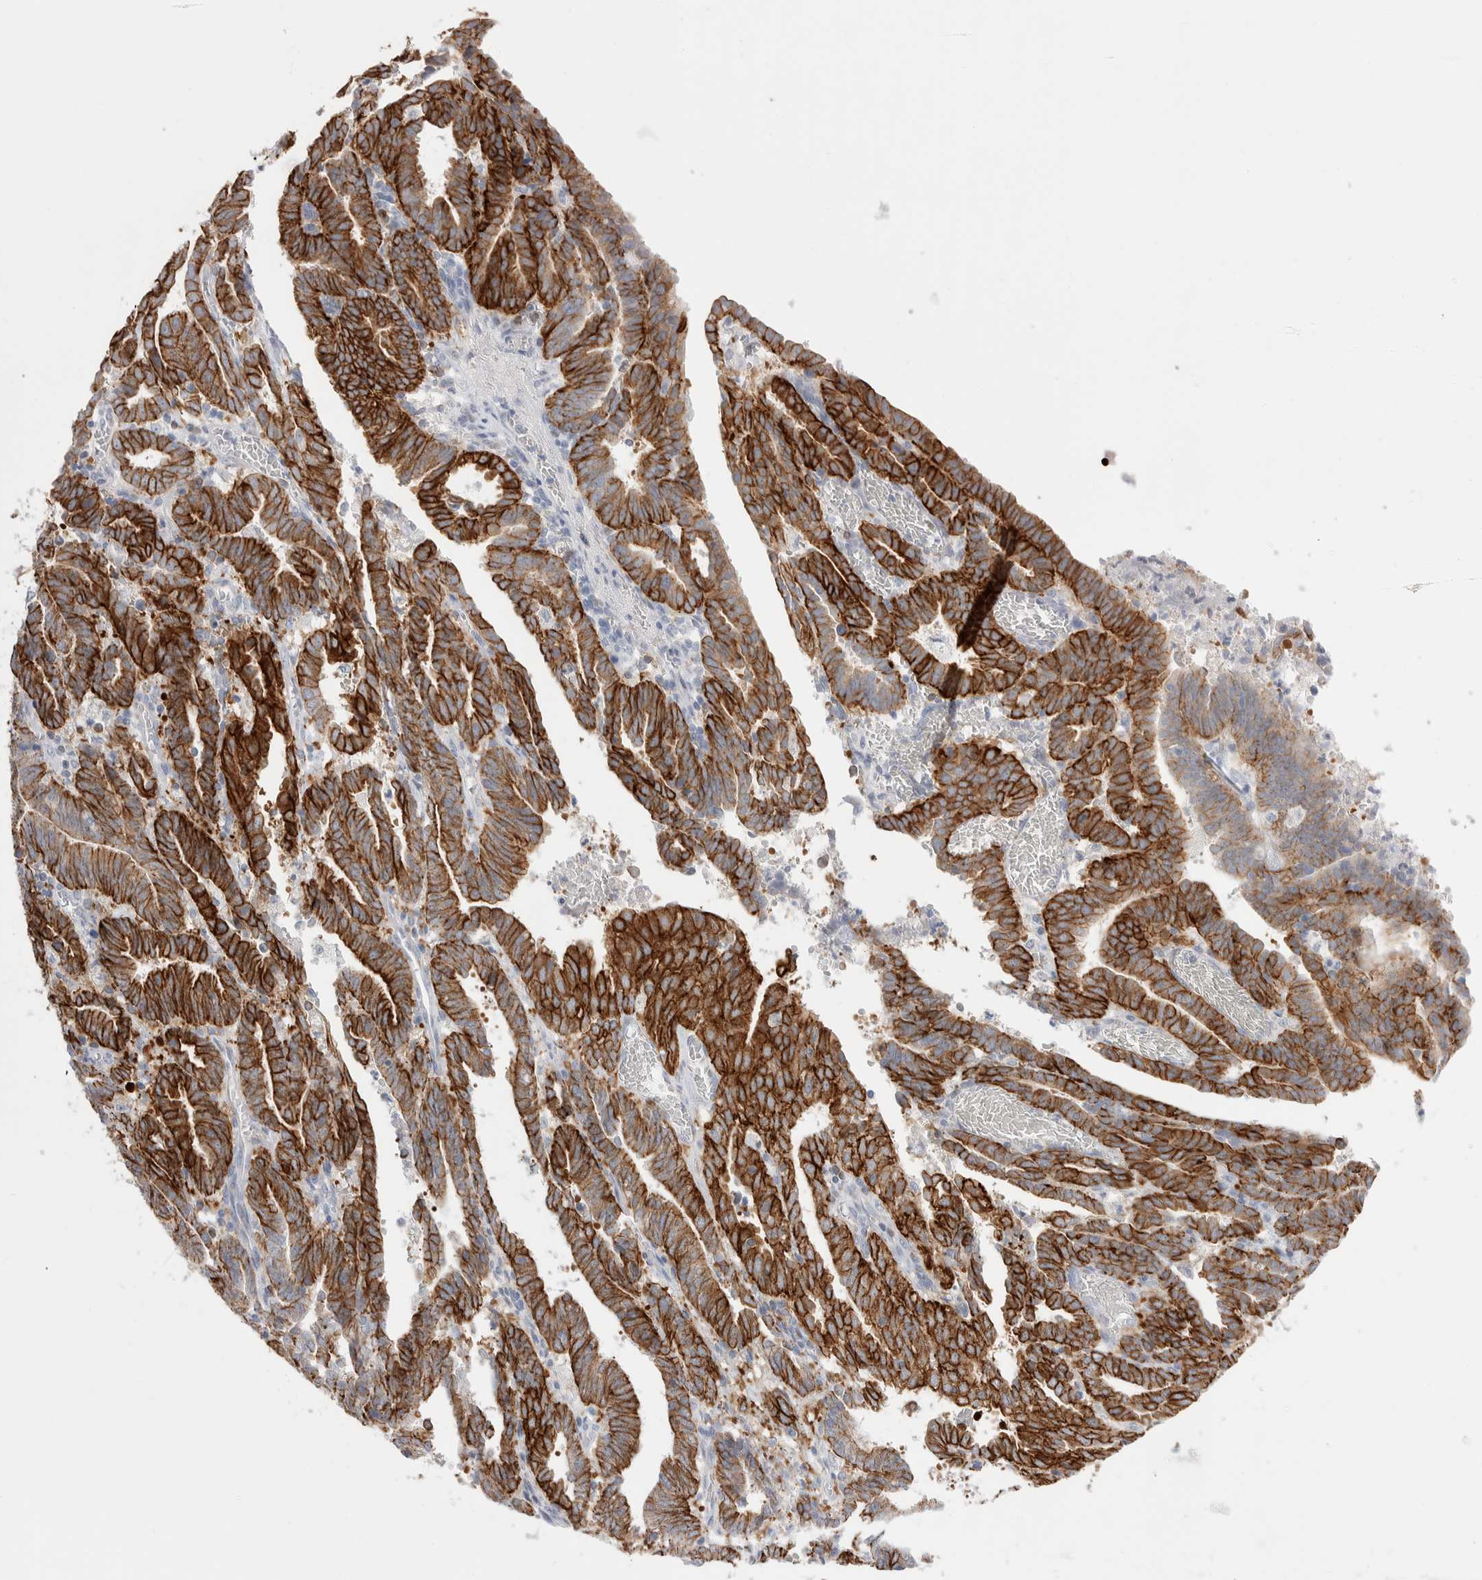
{"staining": {"intensity": "strong", "quantity": ">75%", "location": "cytoplasmic/membranous"}, "tissue": "endometrial cancer", "cell_type": "Tumor cells", "image_type": "cancer", "snomed": [{"axis": "morphology", "description": "Adenocarcinoma, NOS"}, {"axis": "topography", "description": "Uterus"}], "caption": "Adenocarcinoma (endometrial) stained with DAB immunohistochemistry (IHC) demonstrates high levels of strong cytoplasmic/membranous expression in about >75% of tumor cells.", "gene": "C1orf112", "patient": {"sex": "female", "age": 83}}